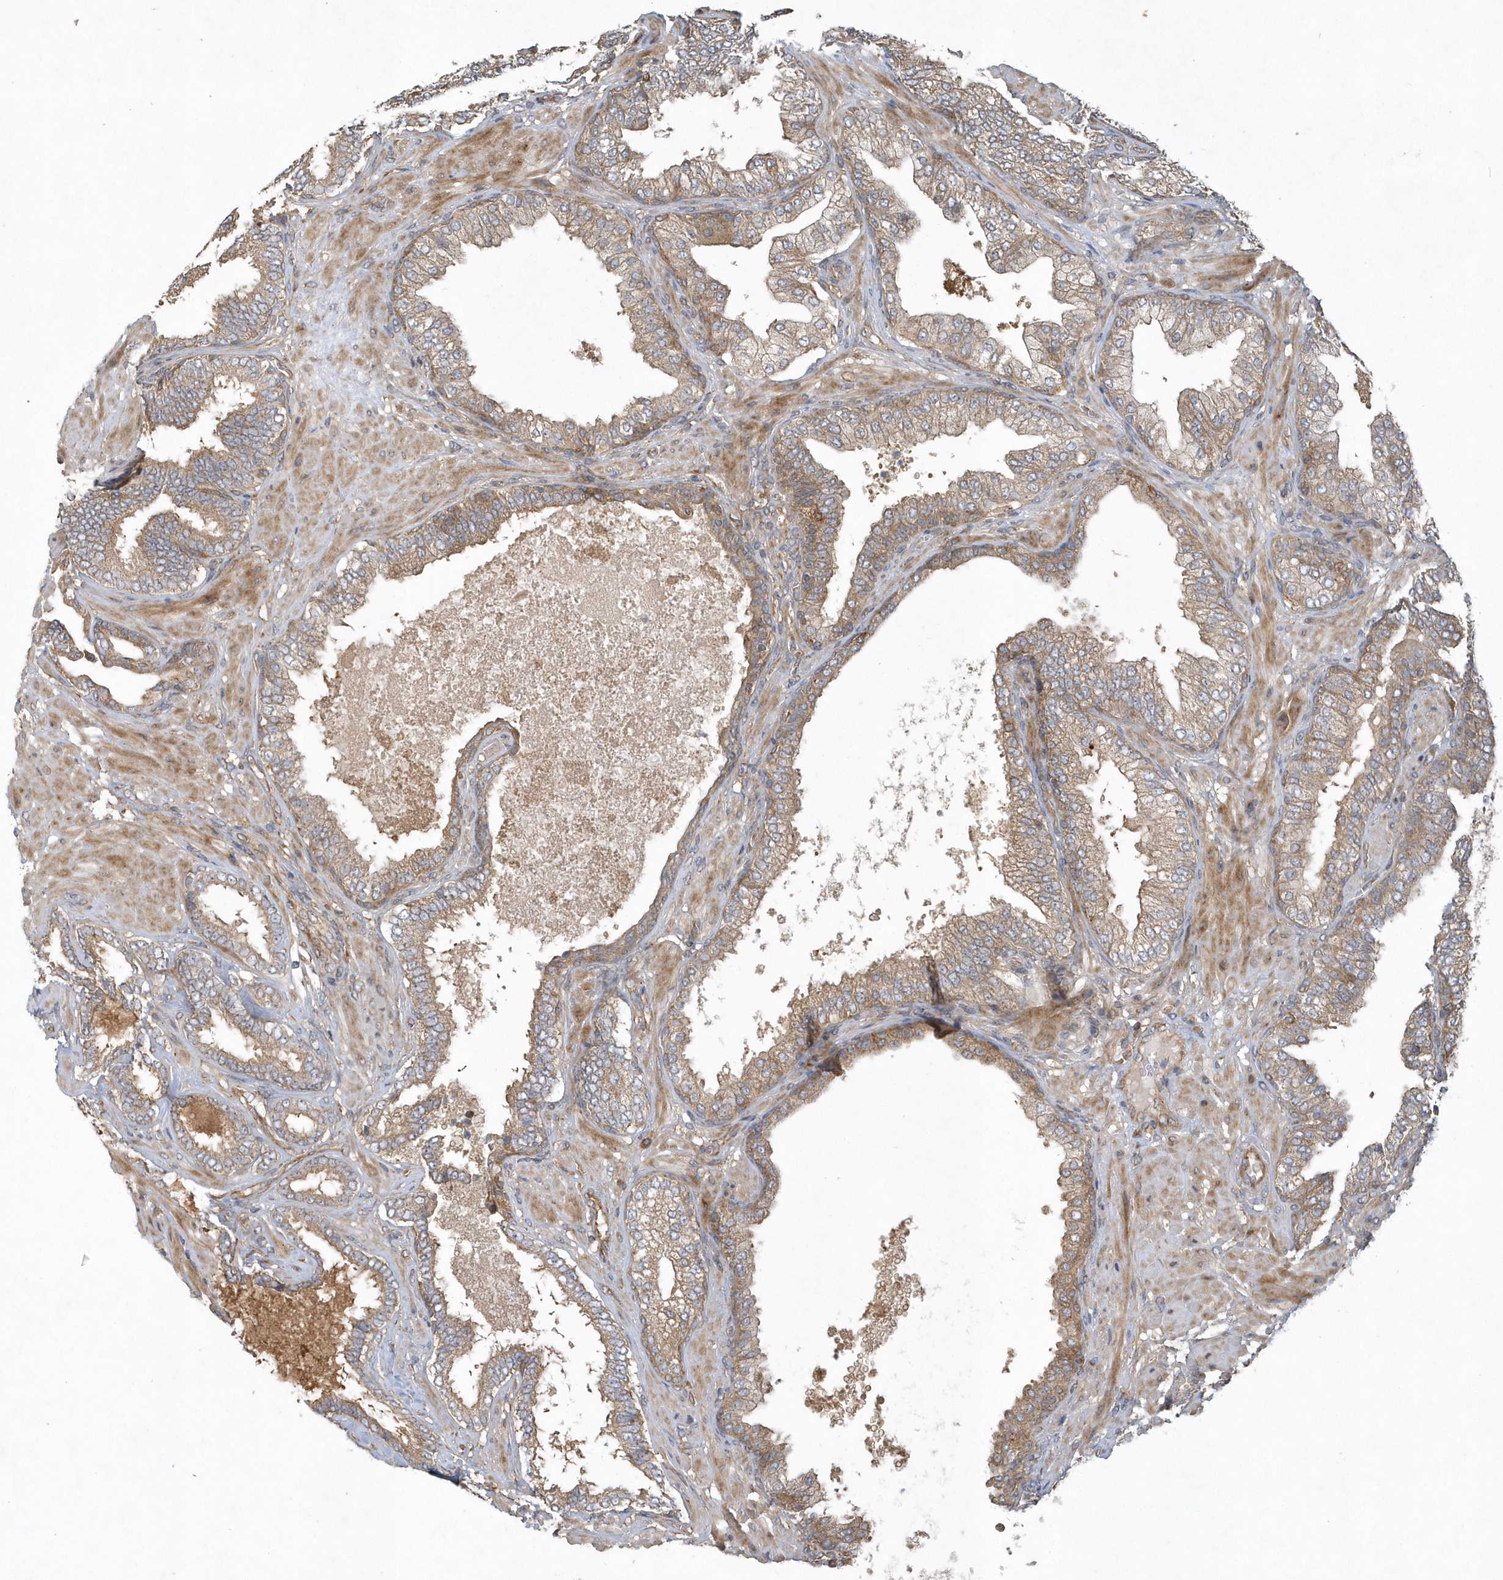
{"staining": {"intensity": "weak", "quantity": "<25%", "location": "cytoplasmic/membranous"}, "tissue": "prostate cancer", "cell_type": "Tumor cells", "image_type": "cancer", "snomed": [{"axis": "morphology", "description": "Adenocarcinoma, High grade"}, {"axis": "topography", "description": "Prostate"}], "caption": "Tumor cells show no significant staining in adenocarcinoma (high-grade) (prostate).", "gene": "THG1L", "patient": {"sex": "male", "age": 59}}